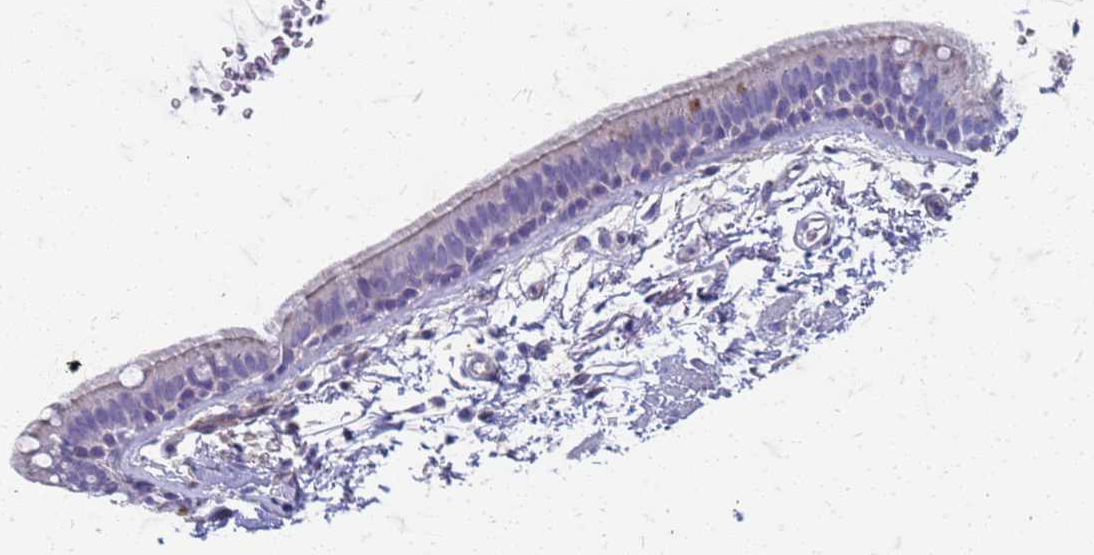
{"staining": {"intensity": "negative", "quantity": "none", "location": "none"}, "tissue": "bronchus", "cell_type": "Respiratory epithelial cells", "image_type": "normal", "snomed": [{"axis": "morphology", "description": "Normal tissue, NOS"}, {"axis": "topography", "description": "Lymph node"}, {"axis": "topography", "description": "Bronchus"}], "caption": "DAB (3,3'-diaminobenzidine) immunohistochemical staining of benign bronchus demonstrates no significant positivity in respiratory epithelial cells. (Immunohistochemistry (ihc), brightfield microscopy, high magnification).", "gene": "TRIM64B", "patient": {"sex": "female", "age": 70}}